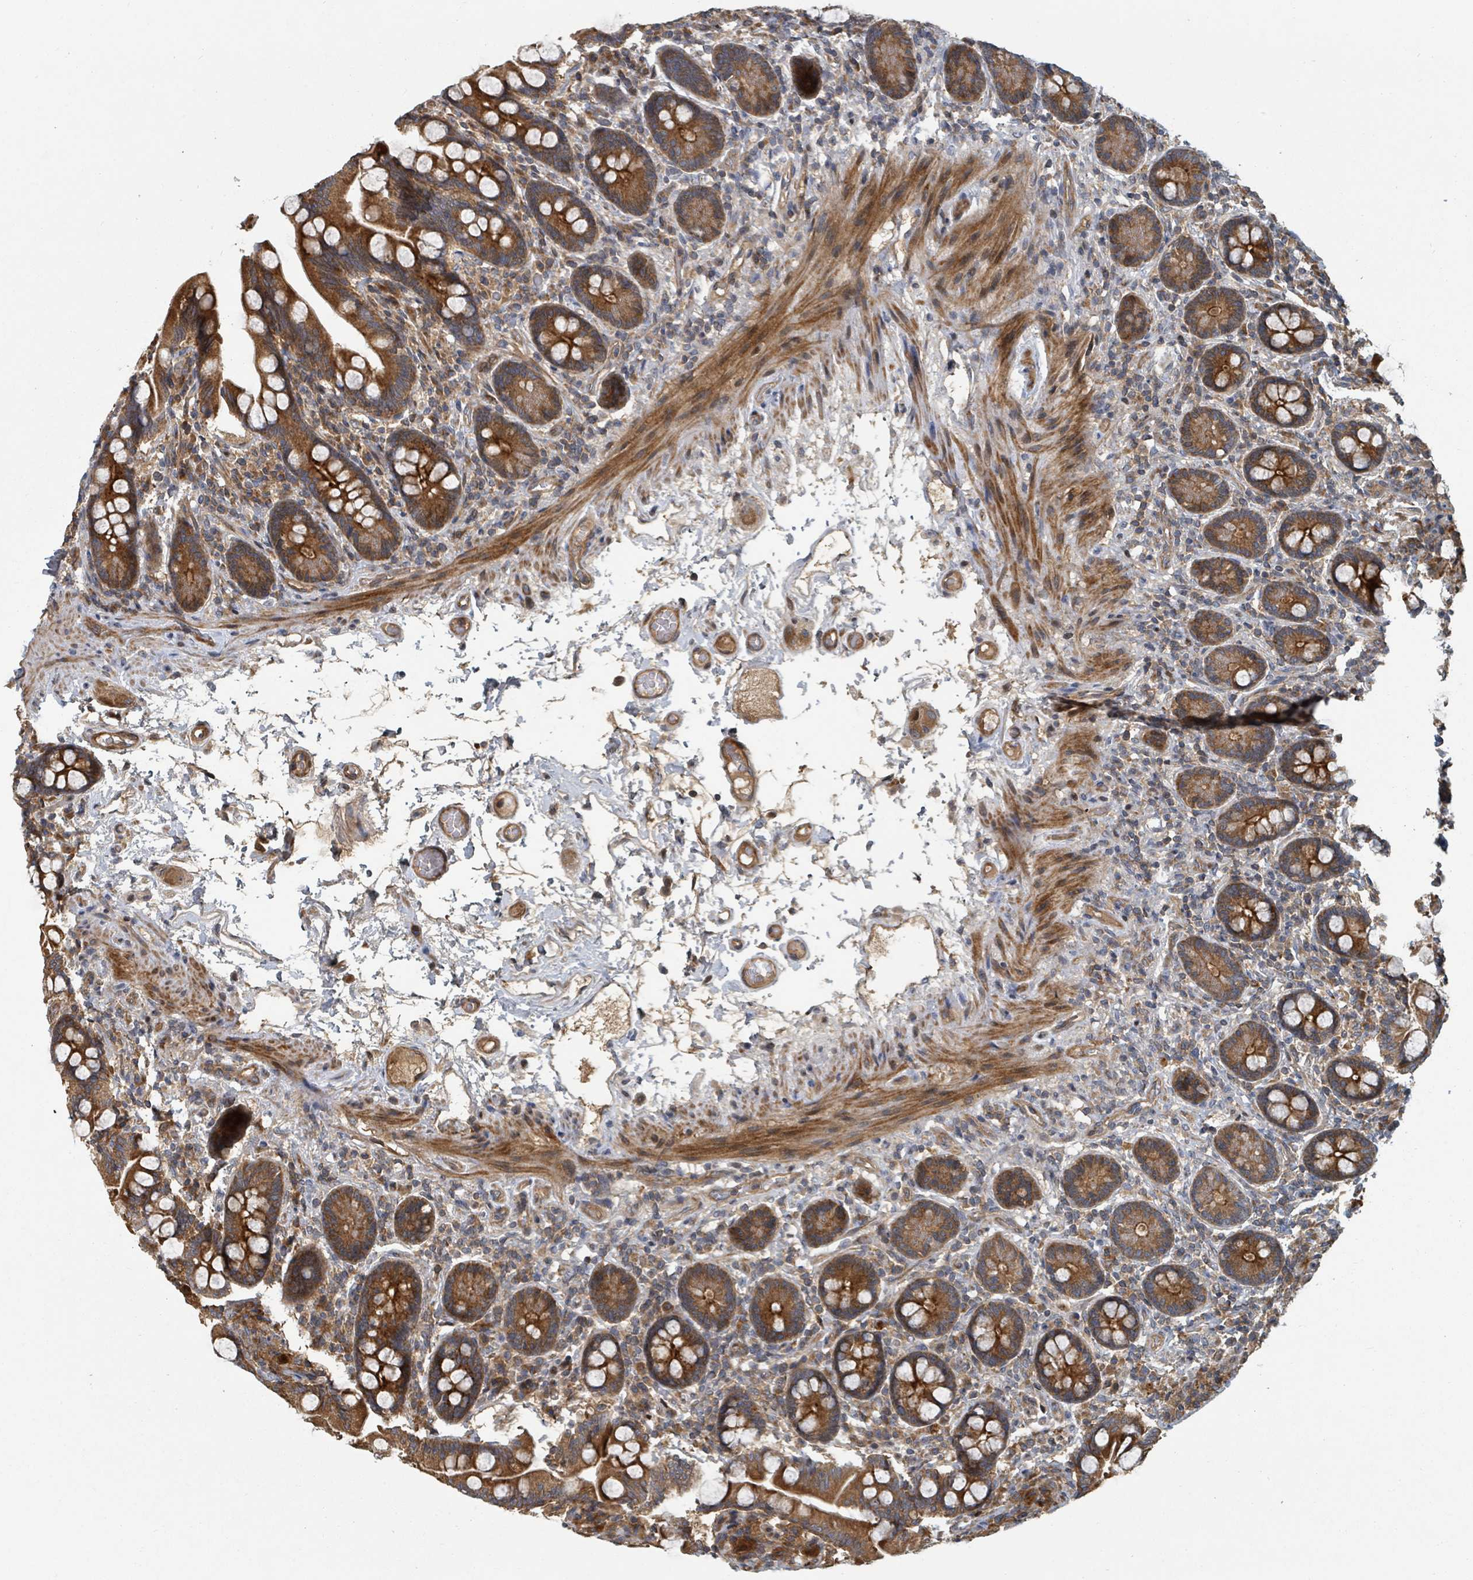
{"staining": {"intensity": "strong", "quantity": ">75%", "location": "cytoplasmic/membranous"}, "tissue": "small intestine", "cell_type": "Glandular cells", "image_type": "normal", "snomed": [{"axis": "morphology", "description": "Normal tissue, NOS"}, {"axis": "topography", "description": "Small intestine"}], "caption": "Small intestine stained for a protein (brown) exhibits strong cytoplasmic/membranous positive staining in approximately >75% of glandular cells.", "gene": "DPM1", "patient": {"sex": "female", "age": 64}}